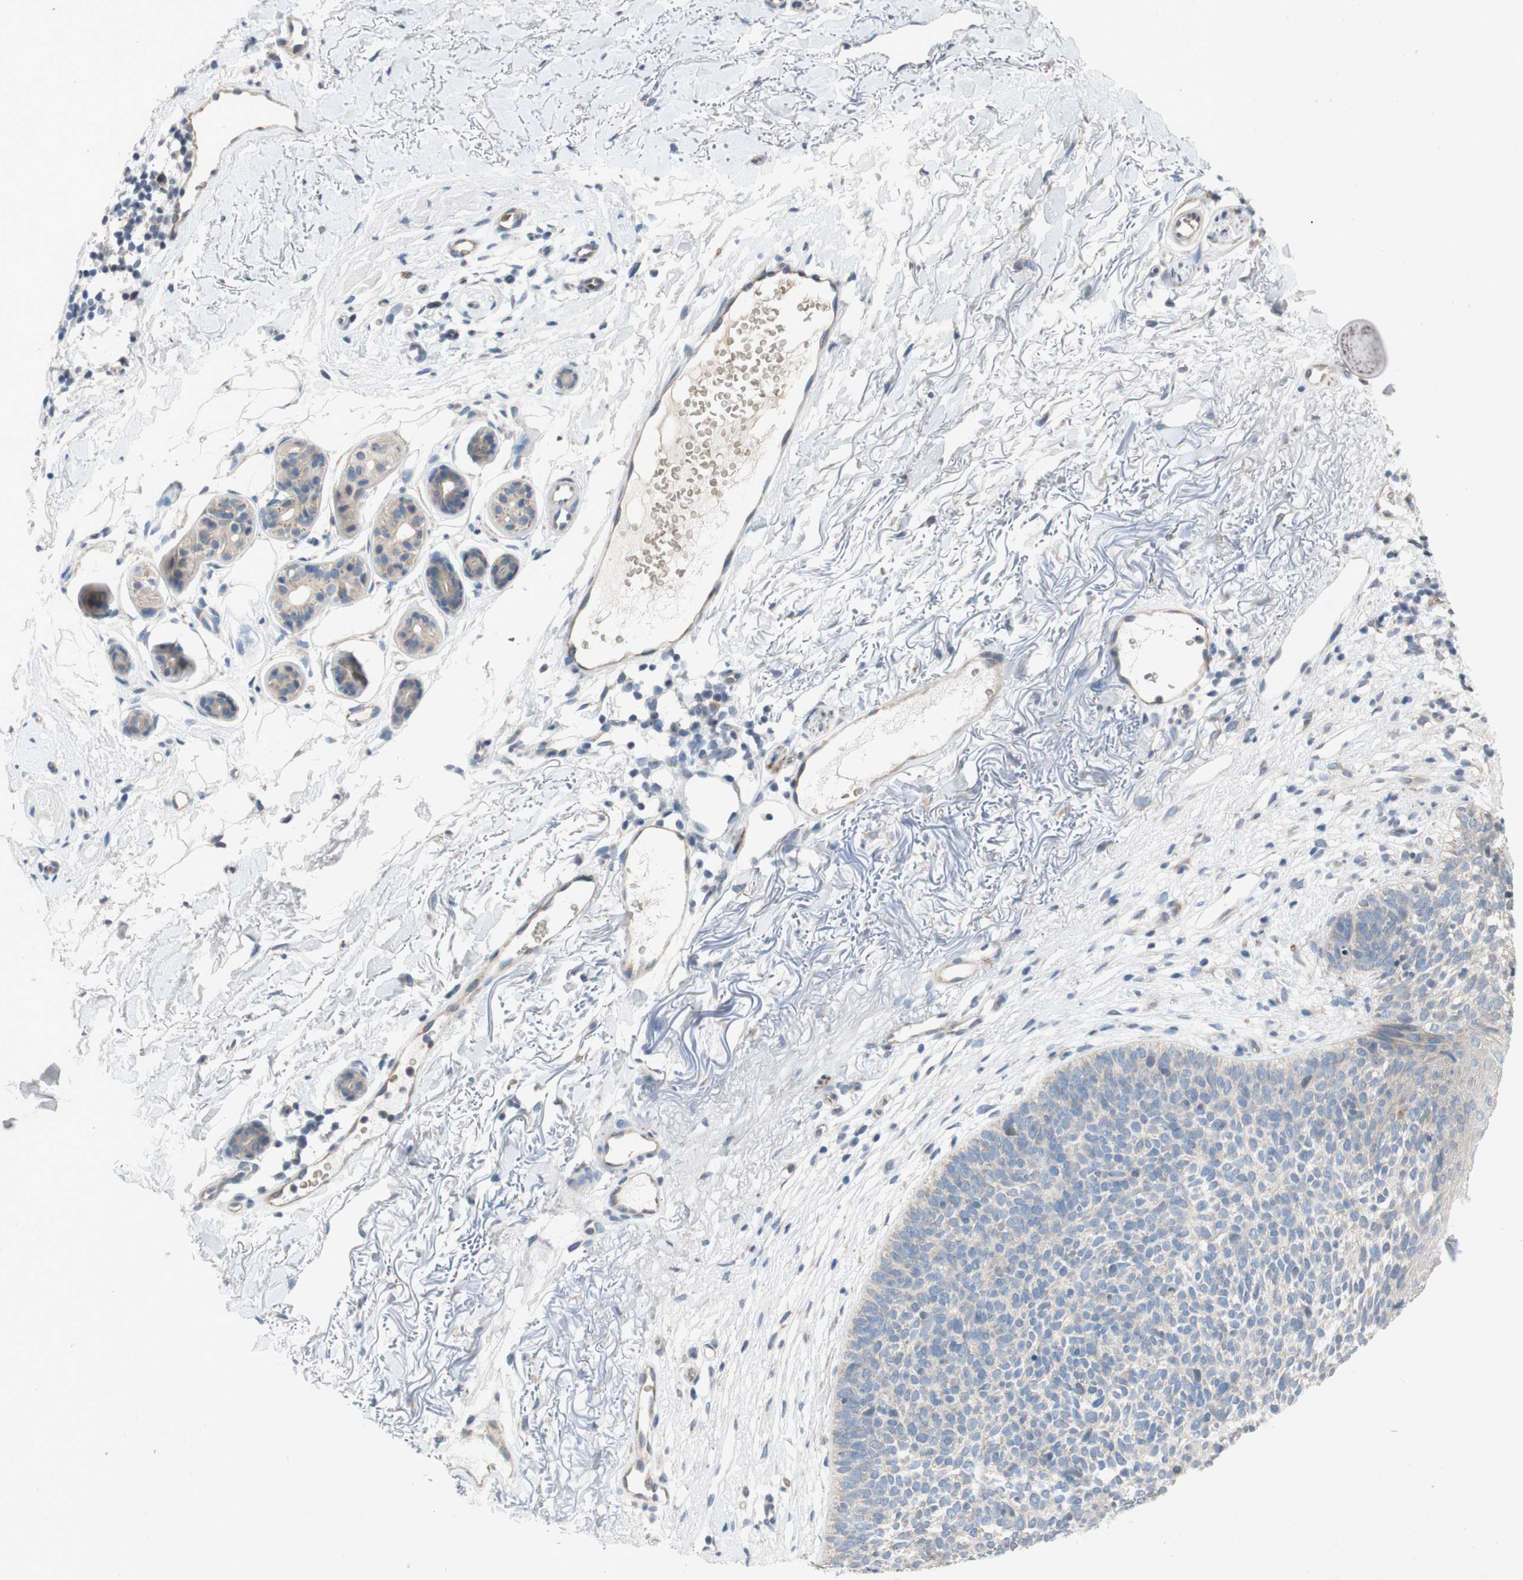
{"staining": {"intensity": "negative", "quantity": "none", "location": "none"}, "tissue": "skin cancer", "cell_type": "Tumor cells", "image_type": "cancer", "snomed": [{"axis": "morphology", "description": "Basal cell carcinoma"}, {"axis": "topography", "description": "Skin"}], "caption": "Immunohistochemistry photomicrograph of human skin basal cell carcinoma stained for a protein (brown), which exhibits no staining in tumor cells.", "gene": "ADD2", "patient": {"sex": "female", "age": 70}}